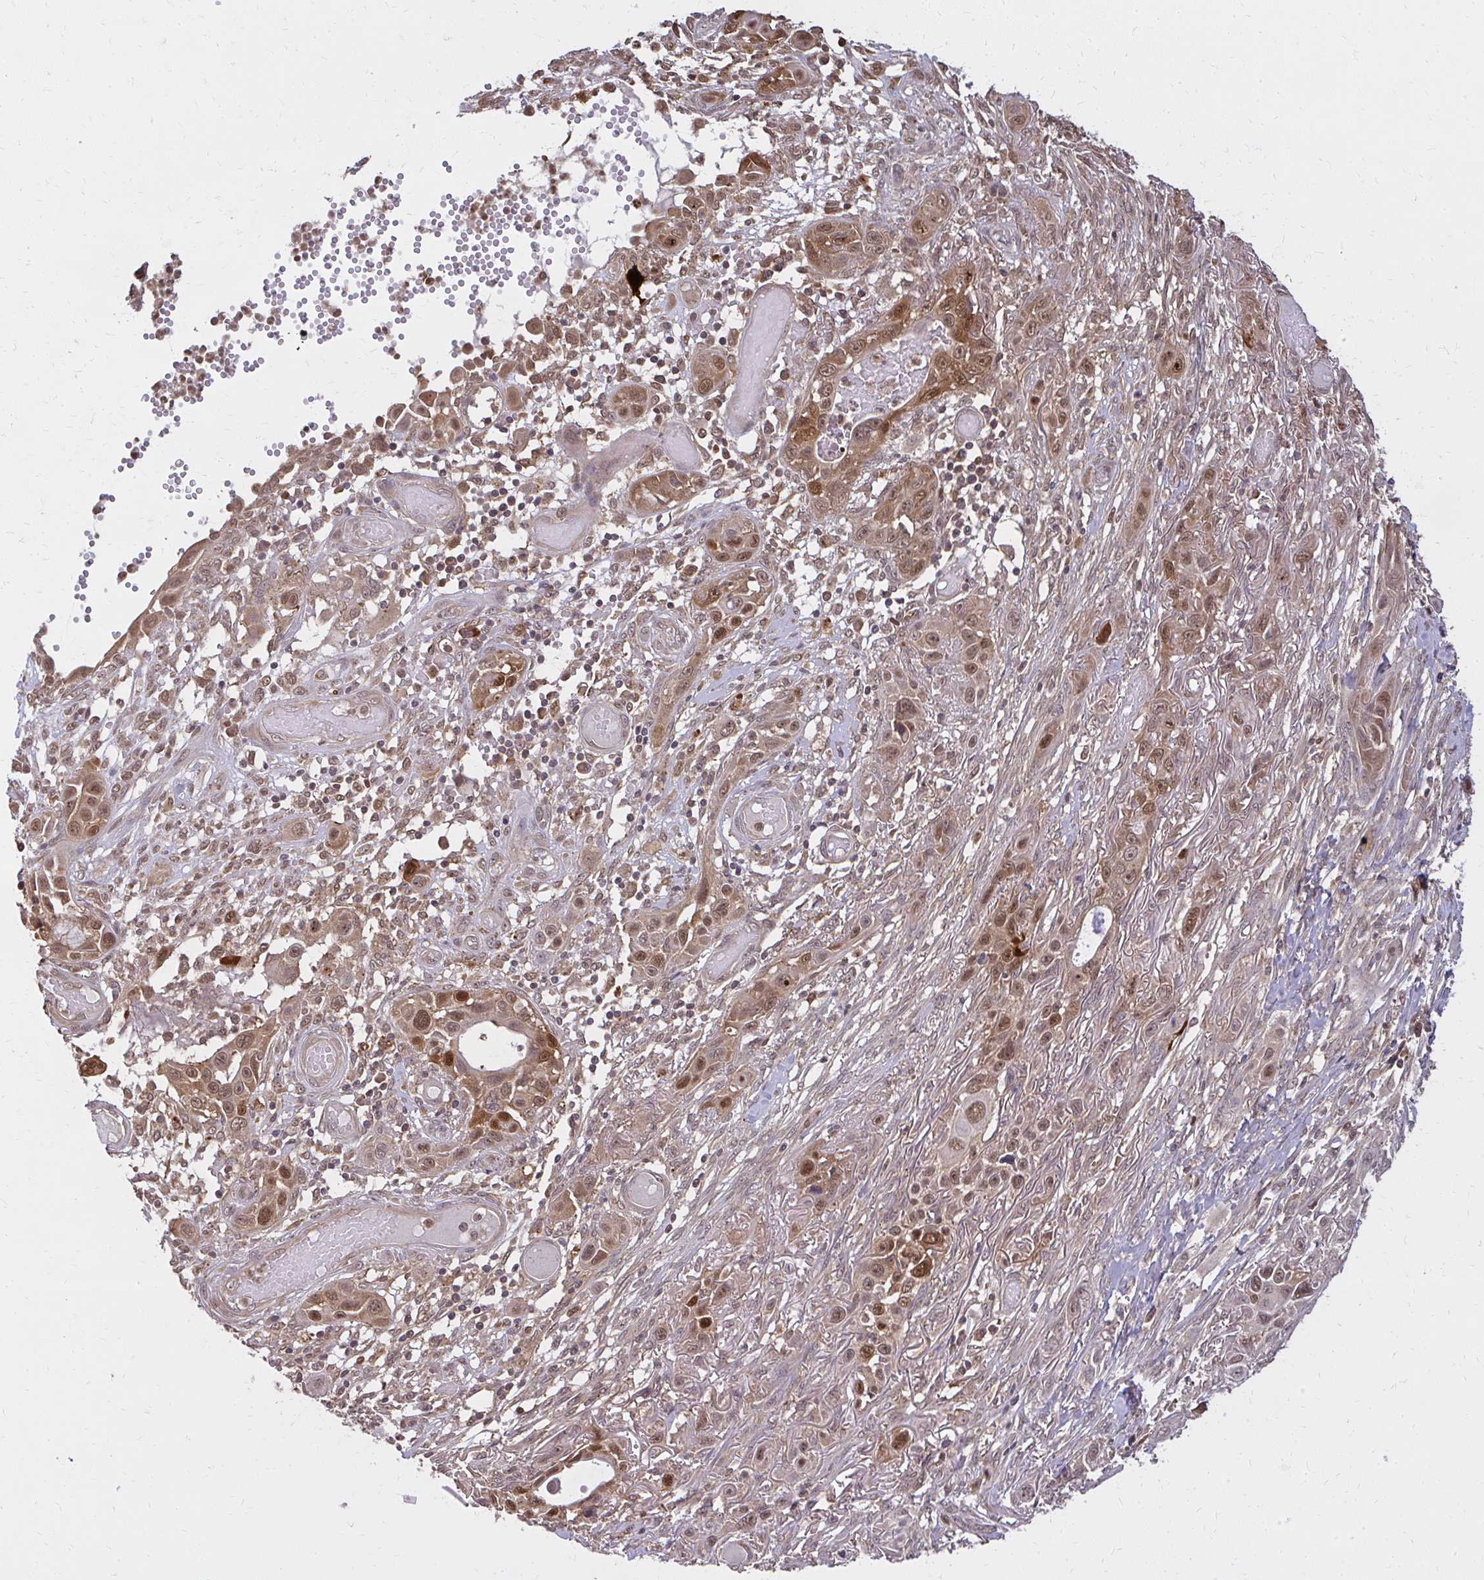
{"staining": {"intensity": "moderate", "quantity": ">75%", "location": "cytoplasmic/membranous,nuclear"}, "tissue": "skin cancer", "cell_type": "Tumor cells", "image_type": "cancer", "snomed": [{"axis": "morphology", "description": "Squamous cell carcinoma, NOS"}, {"axis": "topography", "description": "Skin"}], "caption": "High-magnification brightfield microscopy of squamous cell carcinoma (skin) stained with DAB (brown) and counterstained with hematoxylin (blue). tumor cells exhibit moderate cytoplasmic/membranous and nuclear staining is present in approximately>75% of cells.", "gene": "LARS2", "patient": {"sex": "female", "age": 69}}